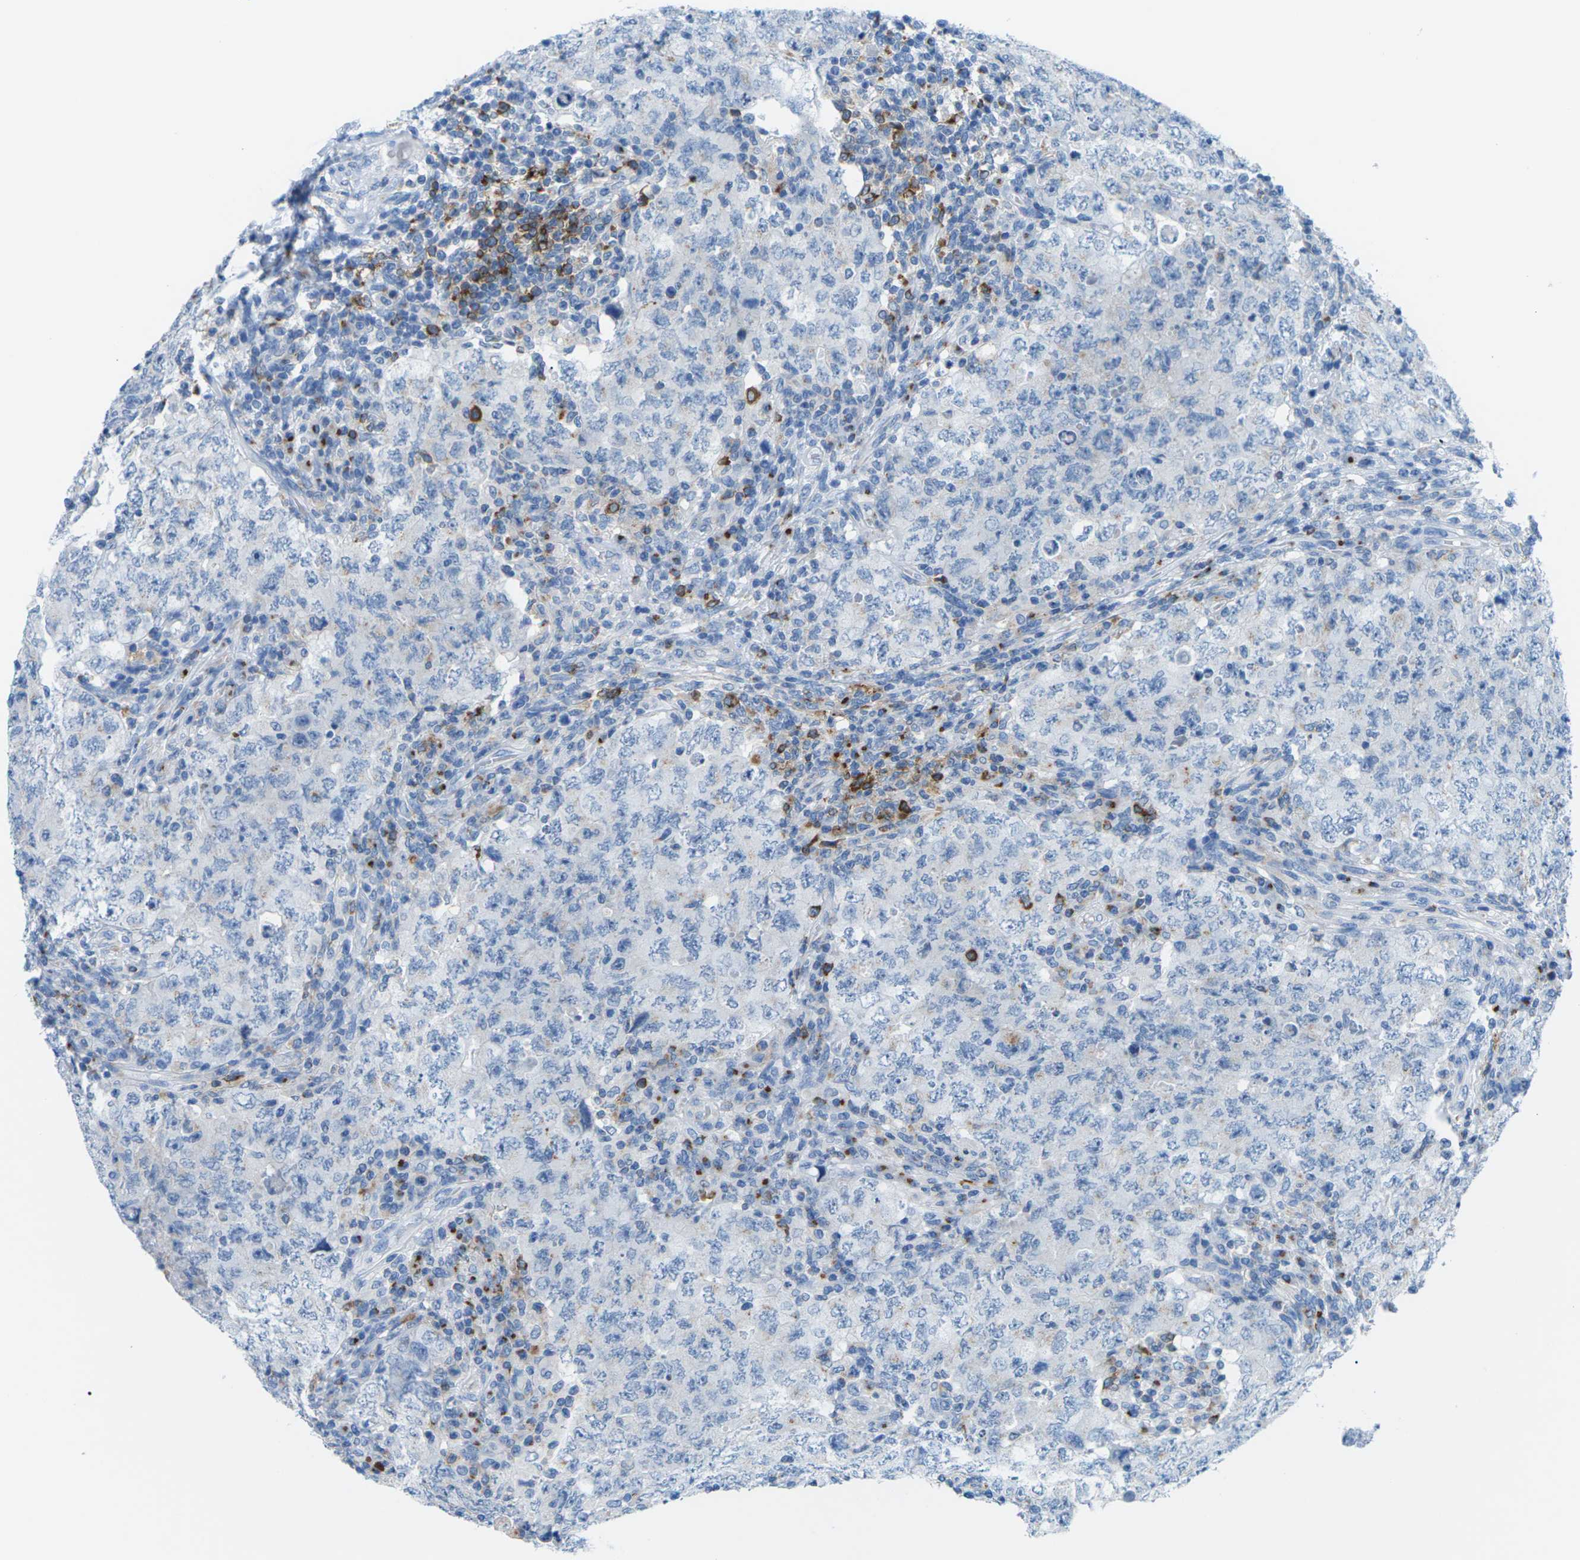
{"staining": {"intensity": "negative", "quantity": "none", "location": "none"}, "tissue": "testis cancer", "cell_type": "Tumor cells", "image_type": "cancer", "snomed": [{"axis": "morphology", "description": "Carcinoma, Embryonal, NOS"}, {"axis": "topography", "description": "Testis"}], "caption": "Tumor cells are negative for protein expression in human testis cancer (embryonal carcinoma).", "gene": "SYNGR2", "patient": {"sex": "male", "age": 26}}